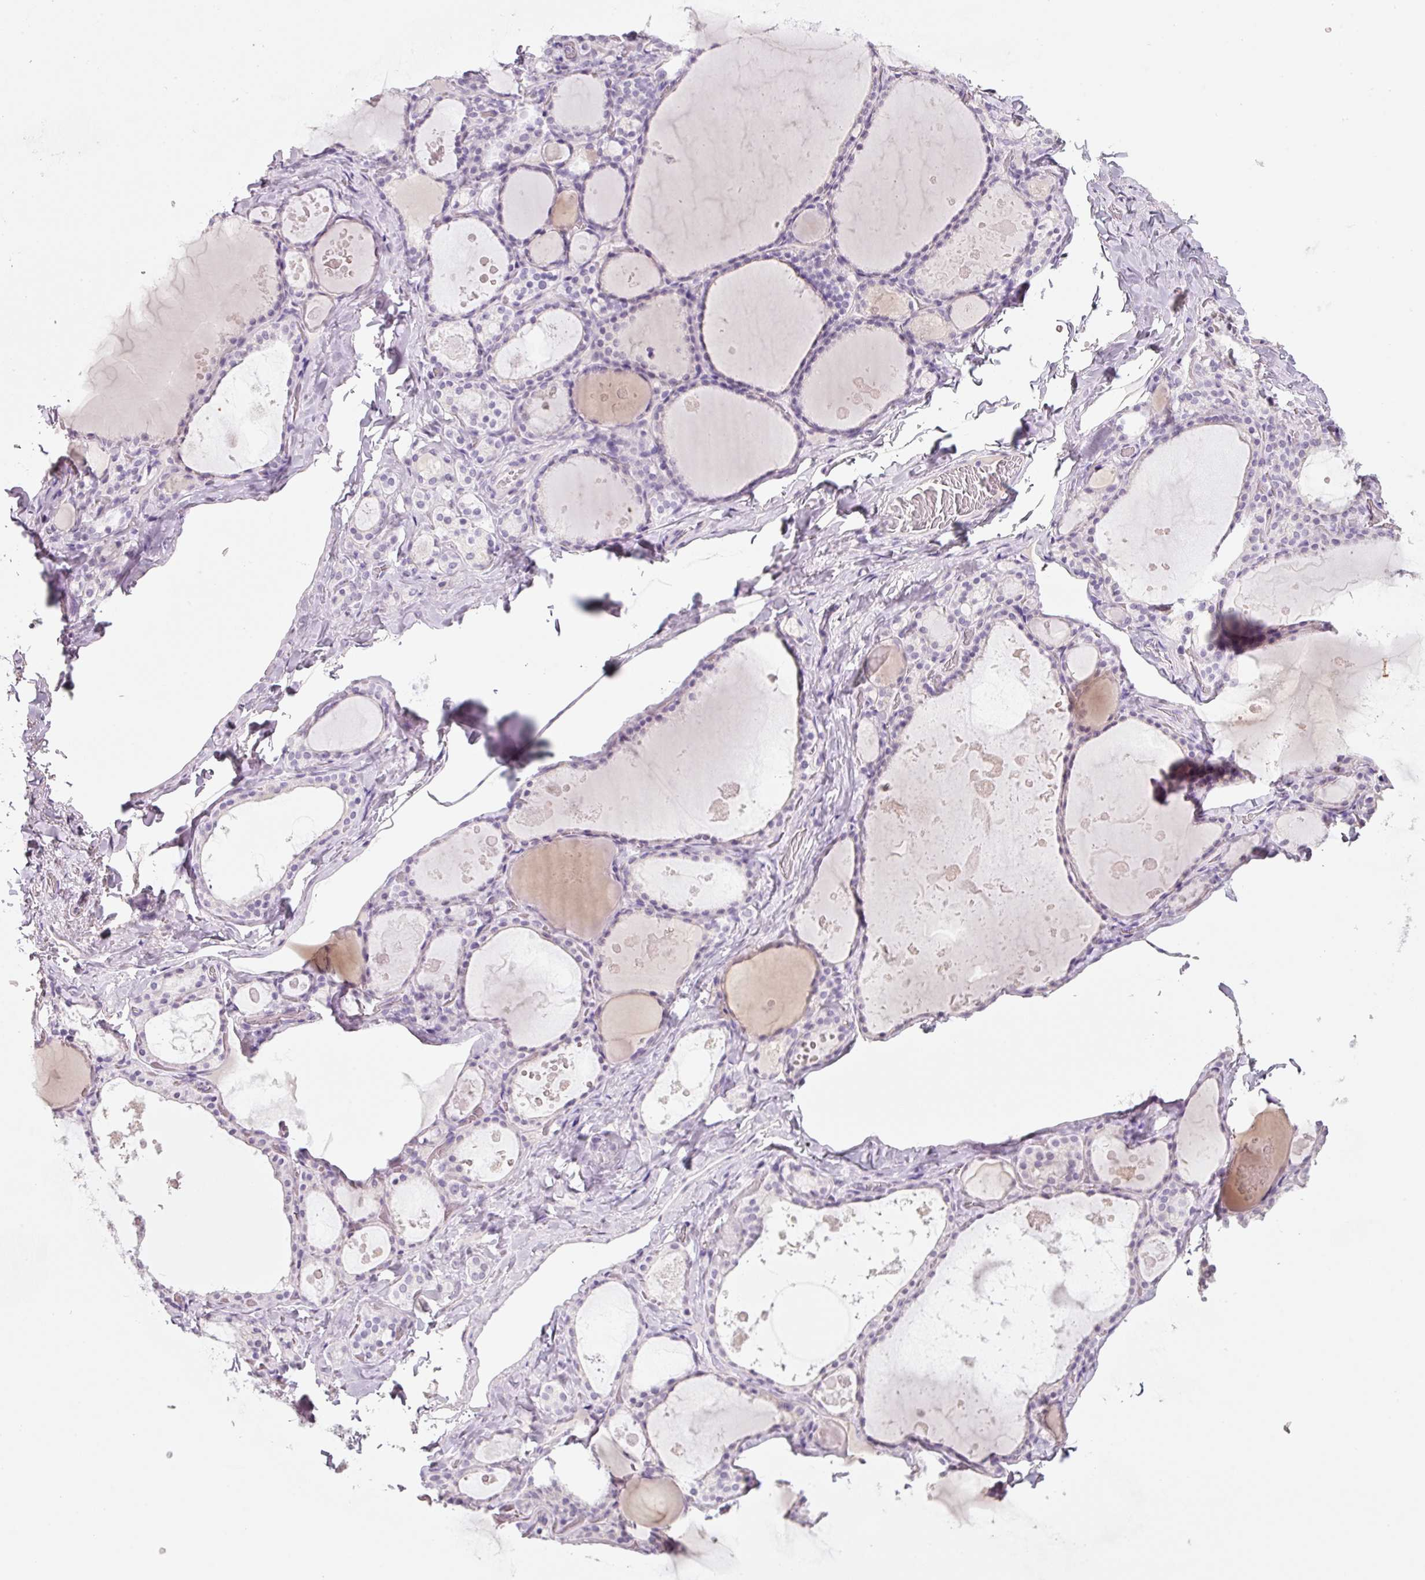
{"staining": {"intensity": "negative", "quantity": "none", "location": "none"}, "tissue": "thyroid gland", "cell_type": "Glandular cells", "image_type": "normal", "snomed": [{"axis": "morphology", "description": "Normal tissue, NOS"}, {"axis": "topography", "description": "Thyroid gland"}], "caption": "This is a photomicrograph of IHC staining of benign thyroid gland, which shows no staining in glandular cells. (DAB immunohistochemistry (IHC) with hematoxylin counter stain).", "gene": "ENSG00000206549", "patient": {"sex": "male", "age": 56}}